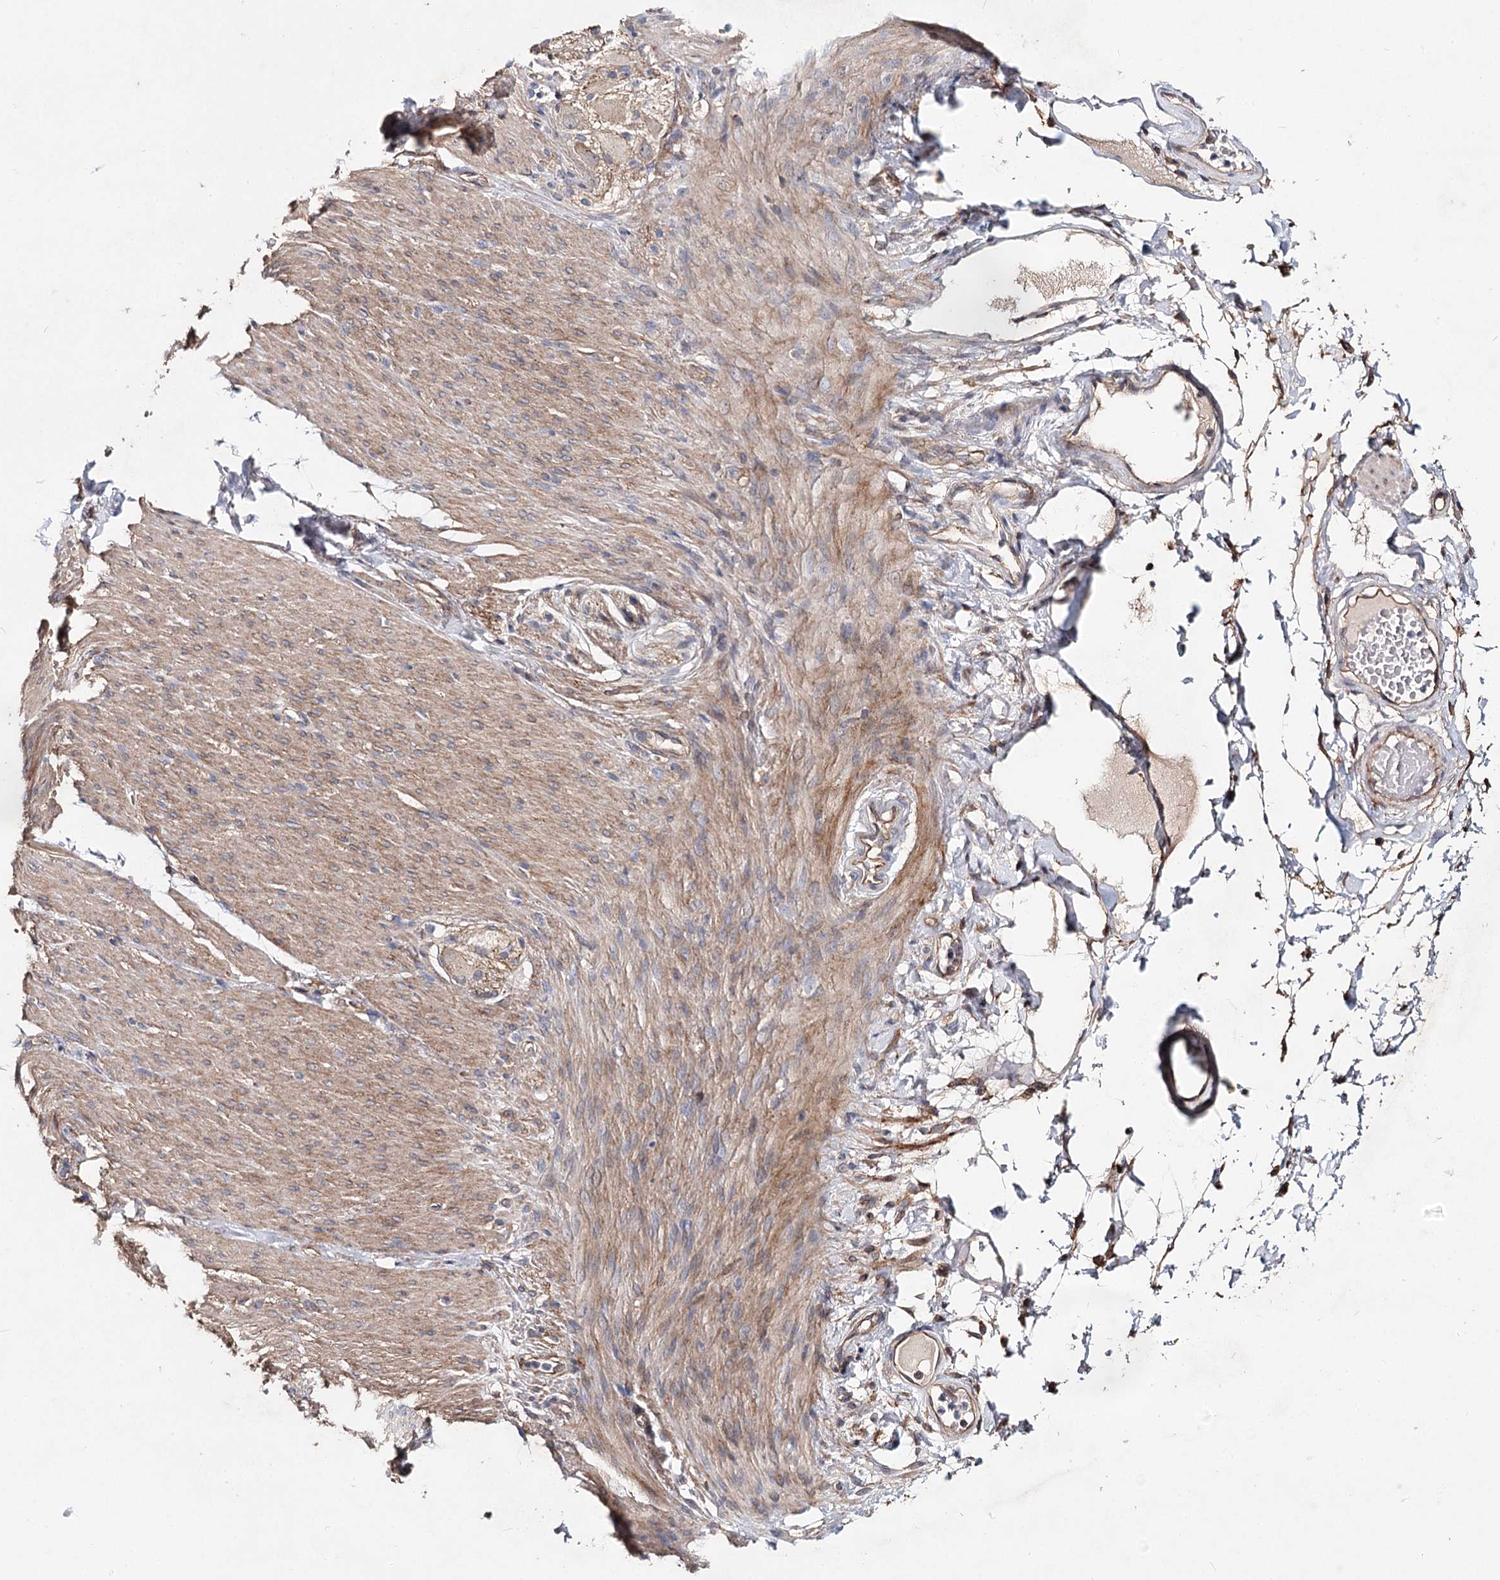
{"staining": {"intensity": "moderate", "quantity": ">75%", "location": "cytoplasmic/membranous"}, "tissue": "adipose tissue", "cell_type": "Adipocytes", "image_type": "normal", "snomed": [{"axis": "morphology", "description": "Normal tissue, NOS"}, {"axis": "topography", "description": "Colon"}, {"axis": "topography", "description": "Peripheral nerve tissue"}], "caption": "Immunohistochemical staining of normal adipose tissue demonstrates moderate cytoplasmic/membranous protein expression in approximately >75% of adipocytes.", "gene": "TMEM218", "patient": {"sex": "female", "age": 61}}